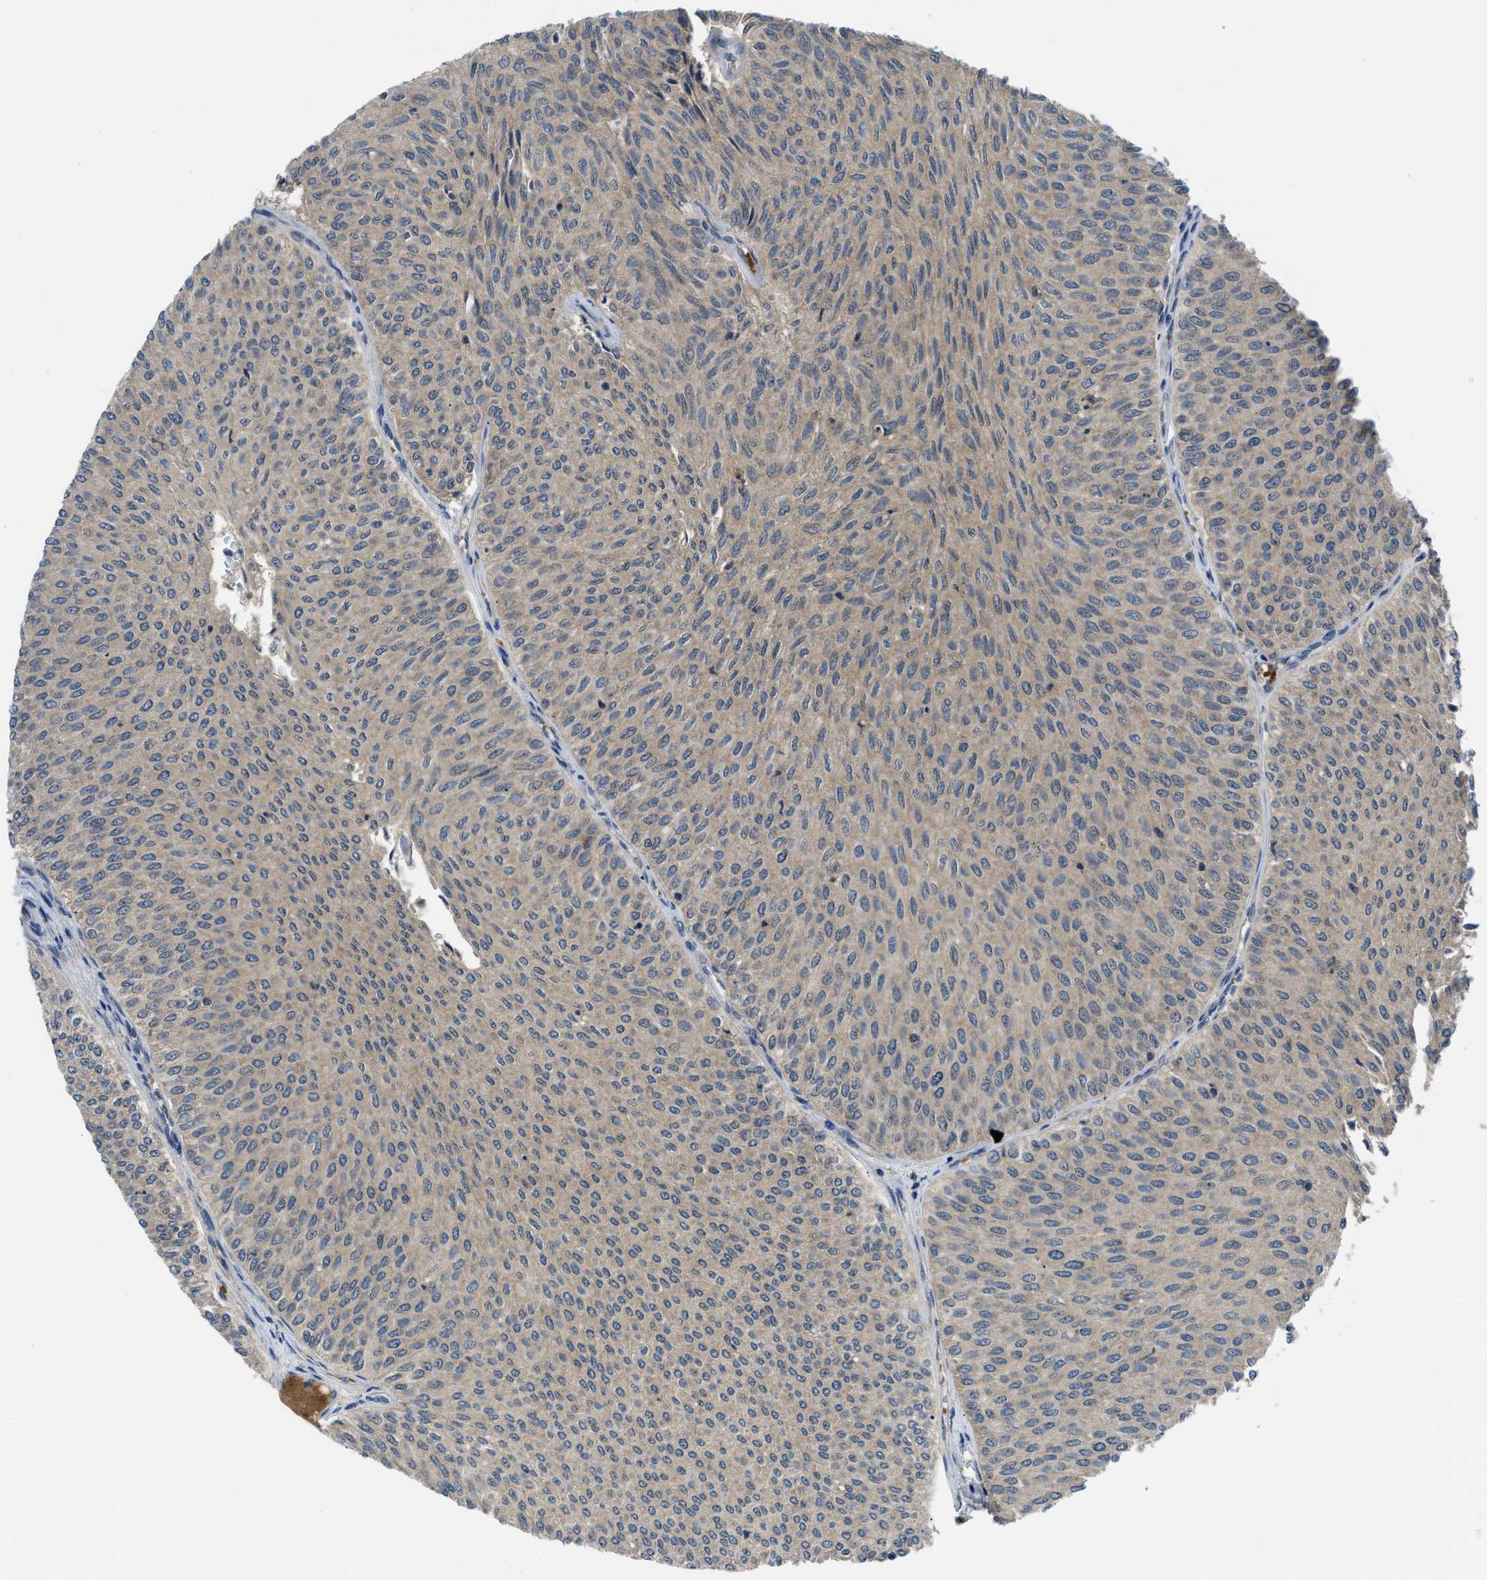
{"staining": {"intensity": "weak", "quantity": ">75%", "location": "cytoplasmic/membranous"}, "tissue": "urothelial cancer", "cell_type": "Tumor cells", "image_type": "cancer", "snomed": [{"axis": "morphology", "description": "Urothelial carcinoma, Low grade"}, {"axis": "topography", "description": "Urinary bladder"}], "caption": "Protein expression analysis of human urothelial cancer reveals weak cytoplasmic/membranous staining in approximately >75% of tumor cells.", "gene": "PDE7A", "patient": {"sex": "male", "age": 78}}